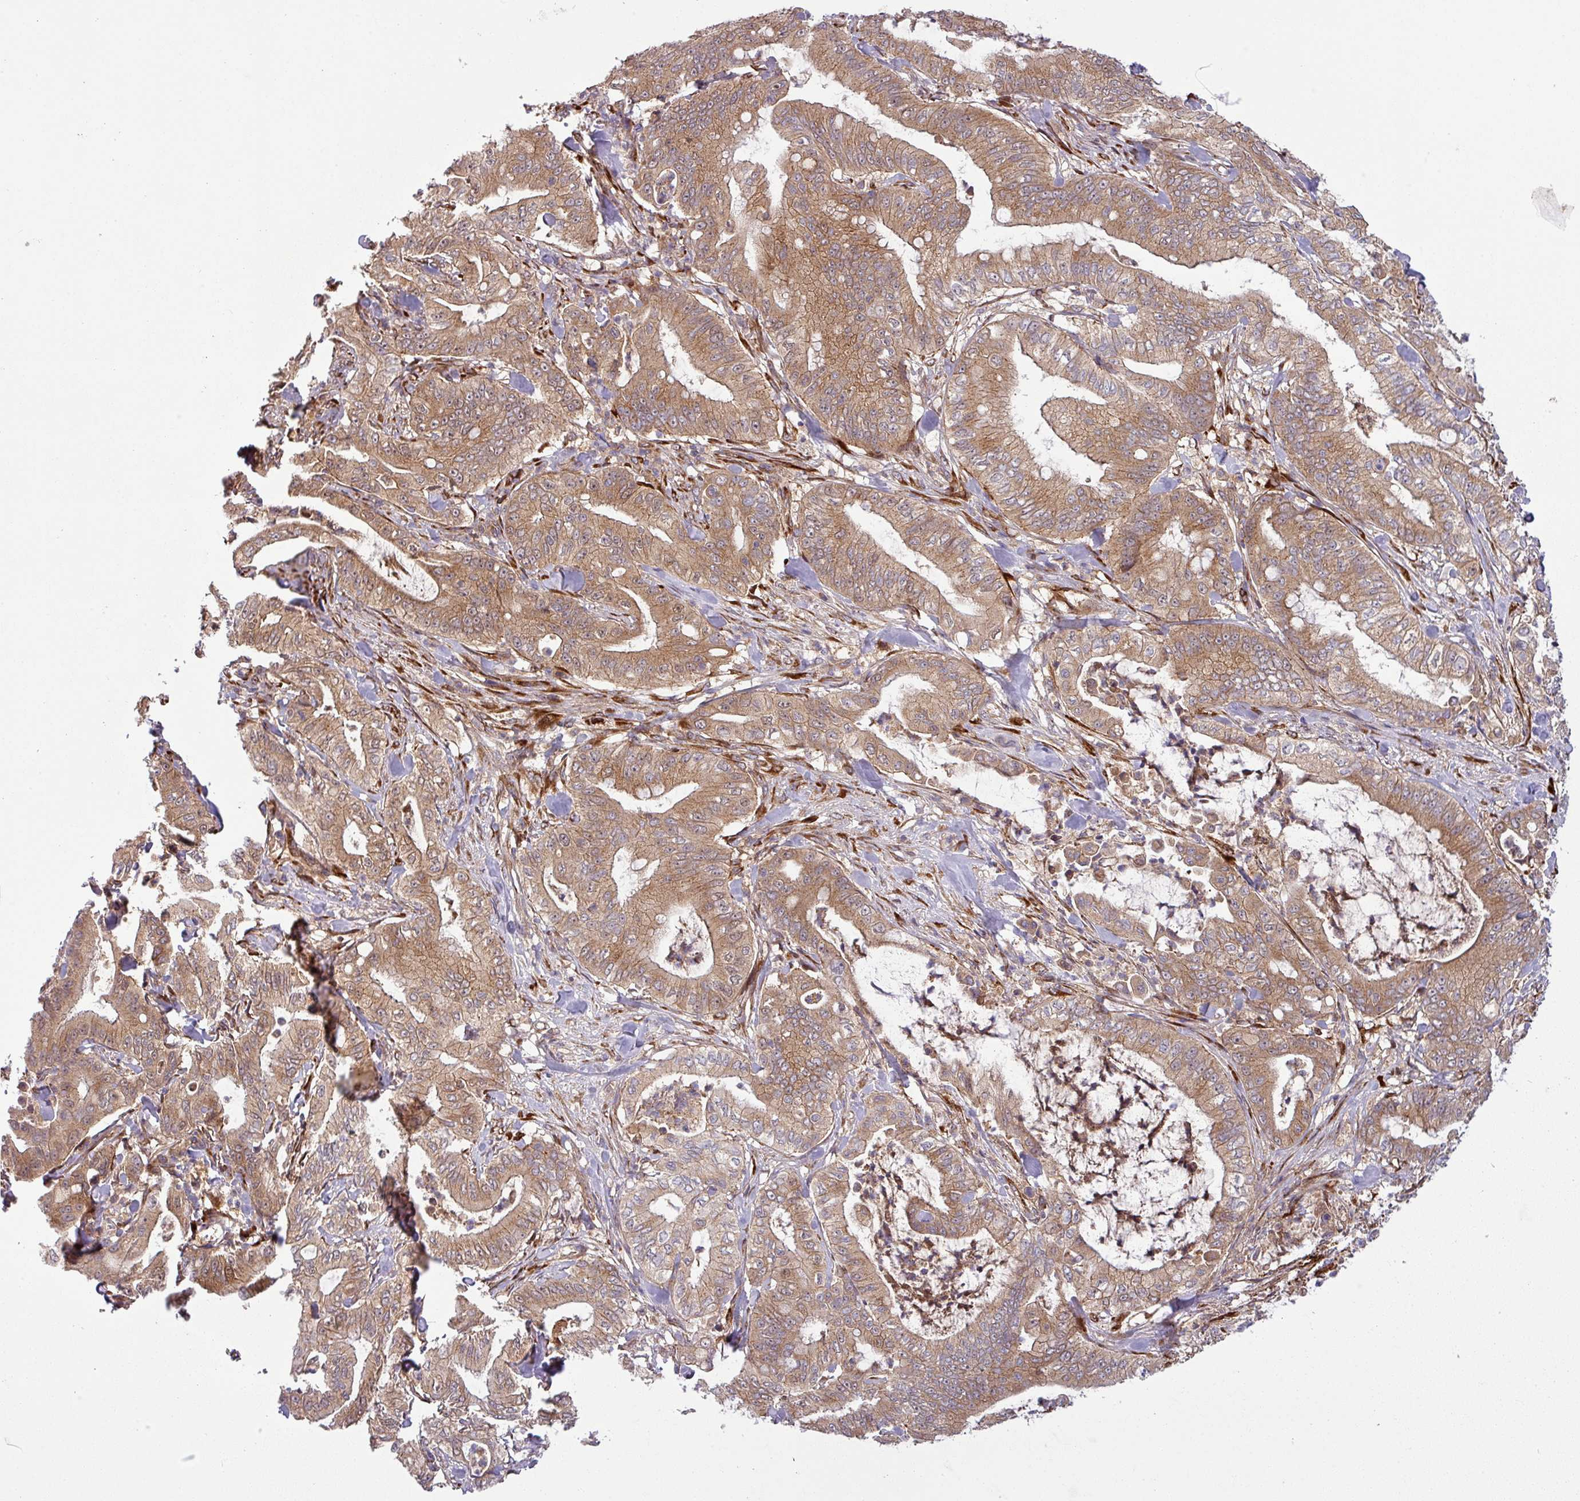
{"staining": {"intensity": "moderate", "quantity": ">75%", "location": "cytoplasmic/membranous,nuclear"}, "tissue": "pancreatic cancer", "cell_type": "Tumor cells", "image_type": "cancer", "snomed": [{"axis": "morphology", "description": "Adenocarcinoma, NOS"}, {"axis": "topography", "description": "Pancreas"}], "caption": "Pancreatic adenocarcinoma stained with DAB immunohistochemistry (IHC) demonstrates medium levels of moderate cytoplasmic/membranous and nuclear staining in approximately >75% of tumor cells.", "gene": "ART1", "patient": {"sex": "male", "age": 71}}